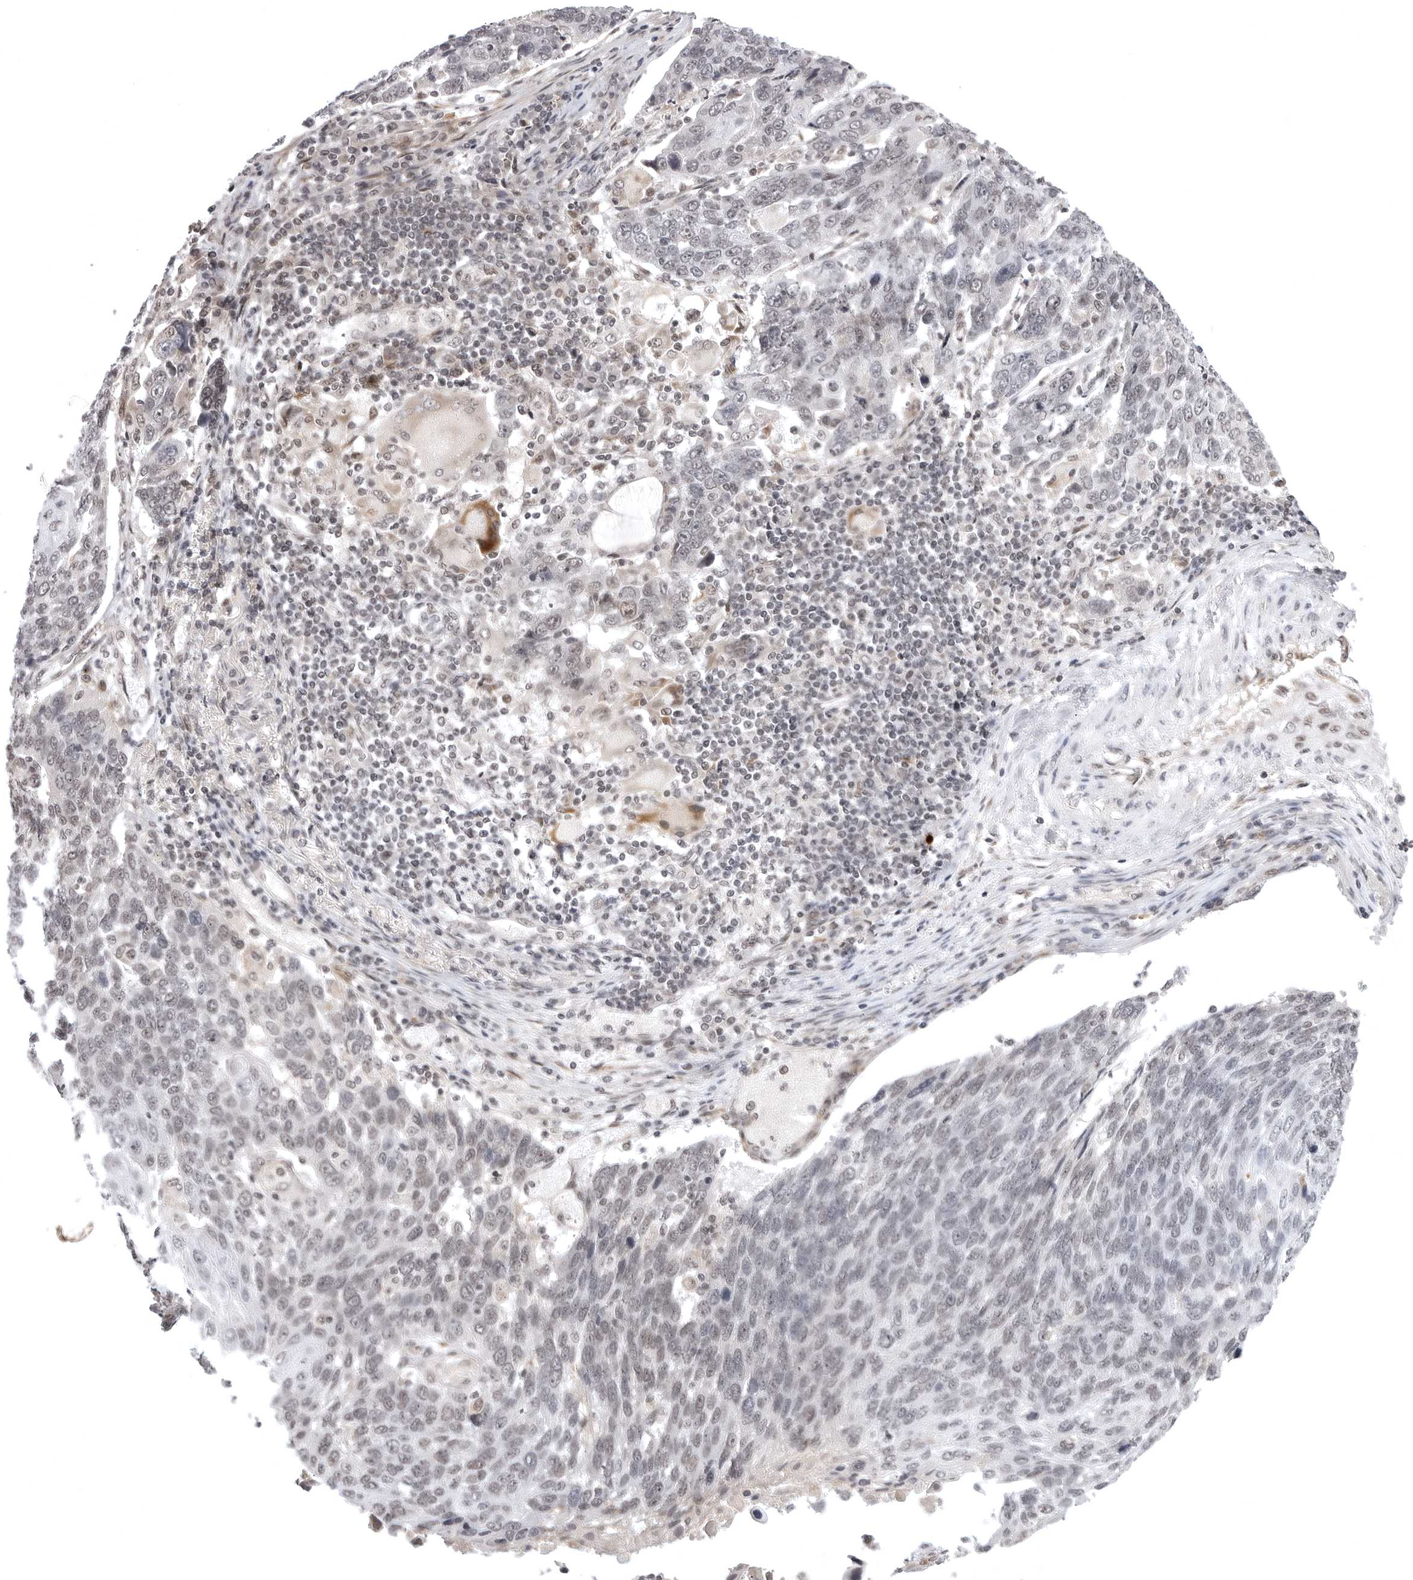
{"staining": {"intensity": "weak", "quantity": "25%-75%", "location": "nuclear"}, "tissue": "lung cancer", "cell_type": "Tumor cells", "image_type": "cancer", "snomed": [{"axis": "morphology", "description": "Squamous cell carcinoma, NOS"}, {"axis": "topography", "description": "Lung"}], "caption": "Human lung cancer stained with a brown dye shows weak nuclear positive positivity in approximately 25%-75% of tumor cells.", "gene": "PHF3", "patient": {"sex": "male", "age": 66}}